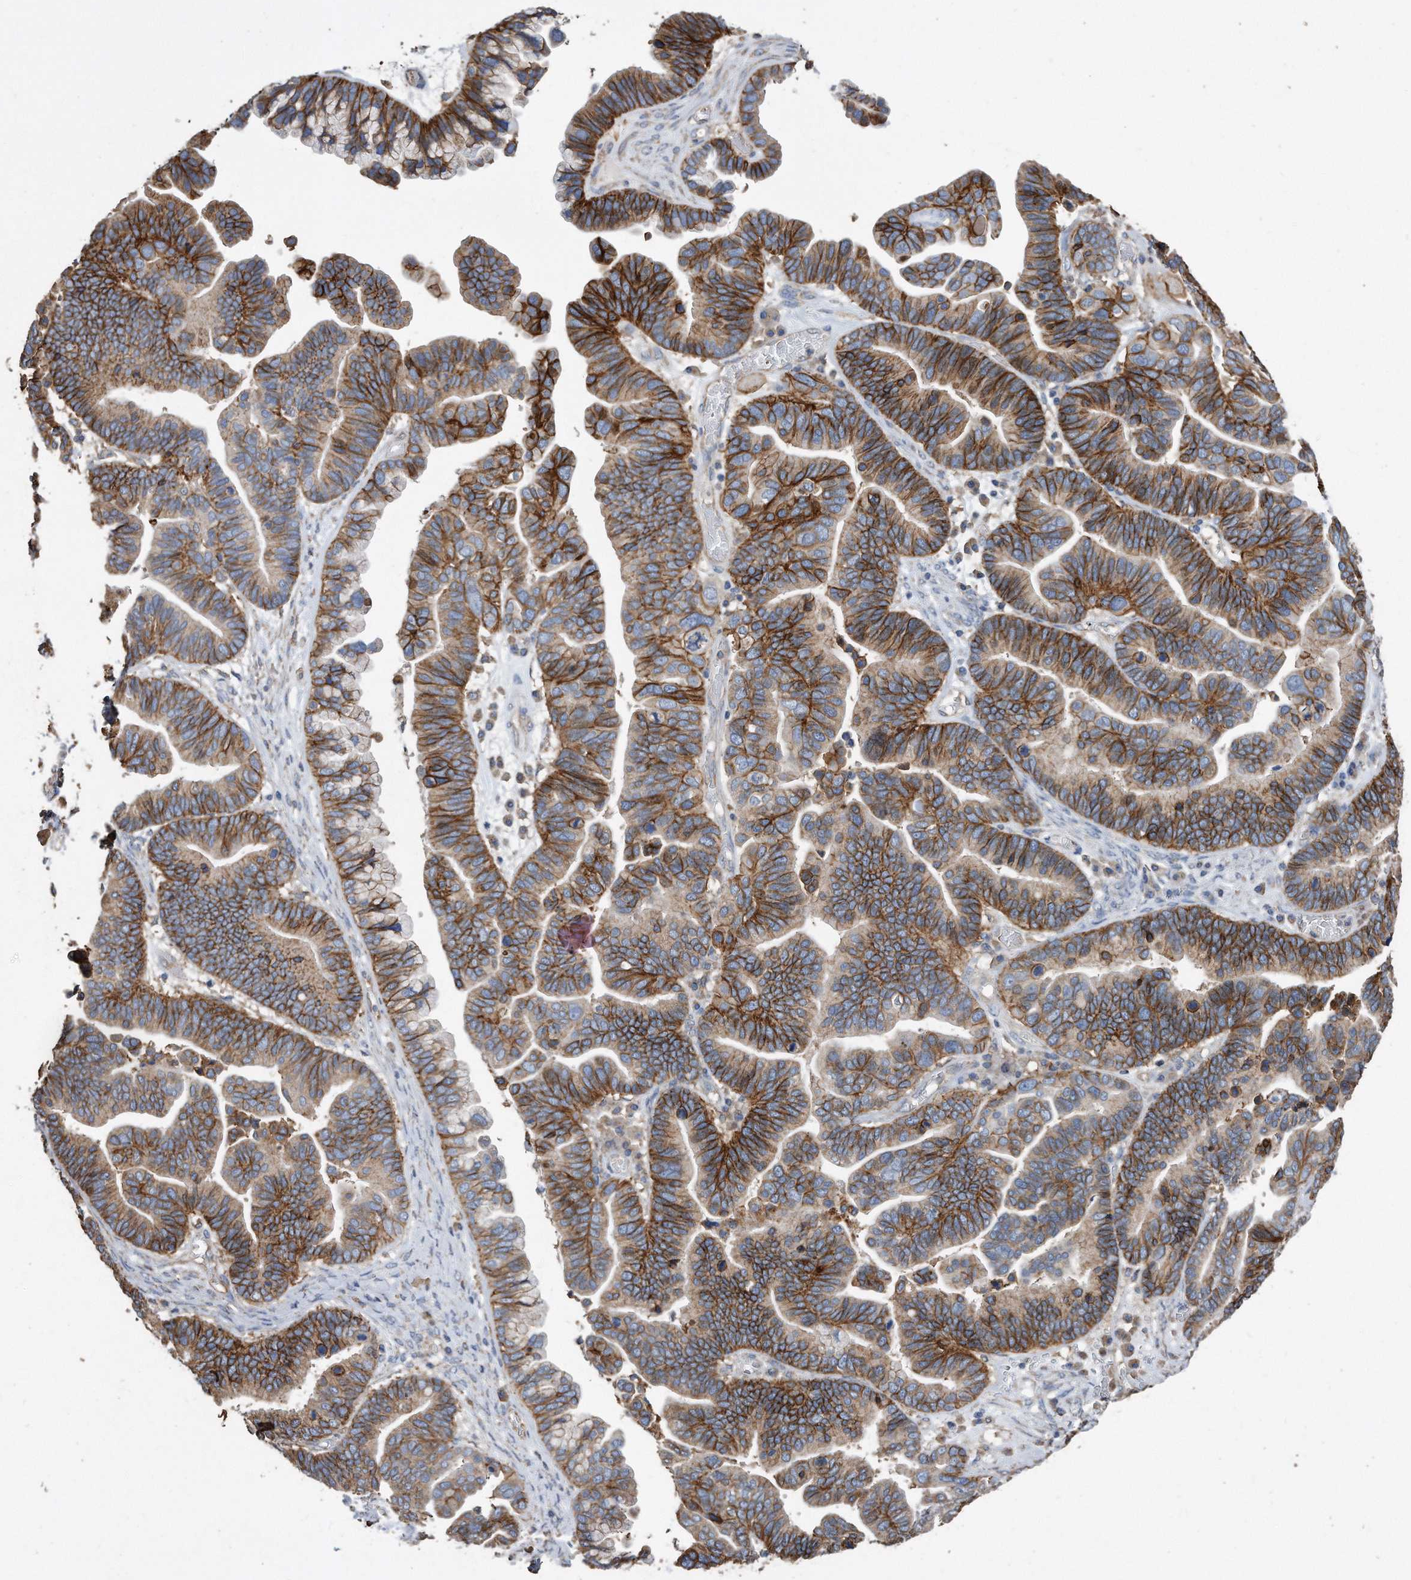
{"staining": {"intensity": "moderate", "quantity": ">75%", "location": "cytoplasmic/membranous"}, "tissue": "ovarian cancer", "cell_type": "Tumor cells", "image_type": "cancer", "snomed": [{"axis": "morphology", "description": "Cystadenocarcinoma, serous, NOS"}, {"axis": "topography", "description": "Ovary"}], "caption": "Approximately >75% of tumor cells in human ovarian serous cystadenocarcinoma display moderate cytoplasmic/membranous protein staining as visualized by brown immunohistochemical staining.", "gene": "CDCP1", "patient": {"sex": "female", "age": 56}}